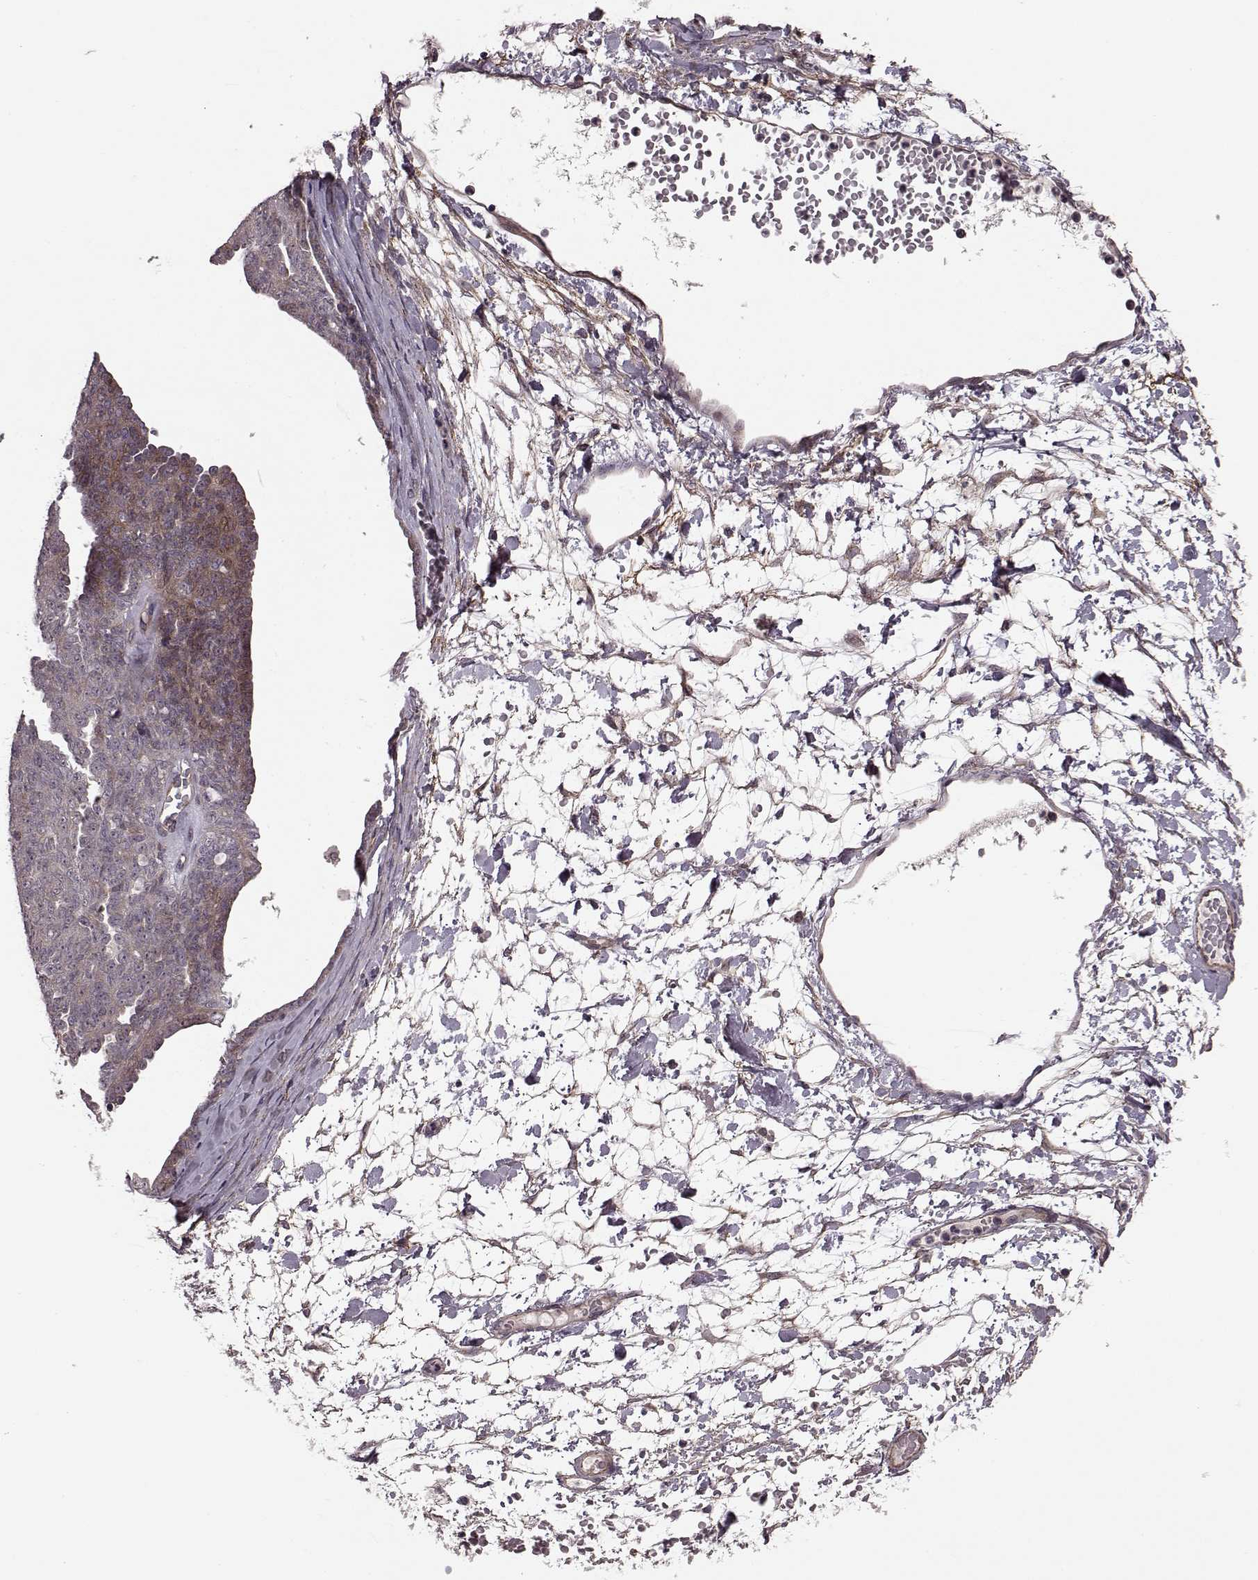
{"staining": {"intensity": "moderate", "quantity": "25%-75%", "location": "cytoplasmic/membranous"}, "tissue": "ovarian cancer", "cell_type": "Tumor cells", "image_type": "cancer", "snomed": [{"axis": "morphology", "description": "Cystadenocarcinoma, serous, NOS"}, {"axis": "topography", "description": "Ovary"}], "caption": "Protein analysis of serous cystadenocarcinoma (ovarian) tissue demonstrates moderate cytoplasmic/membranous positivity in approximately 25%-75% of tumor cells.", "gene": "SYNPO", "patient": {"sex": "female", "age": 71}}